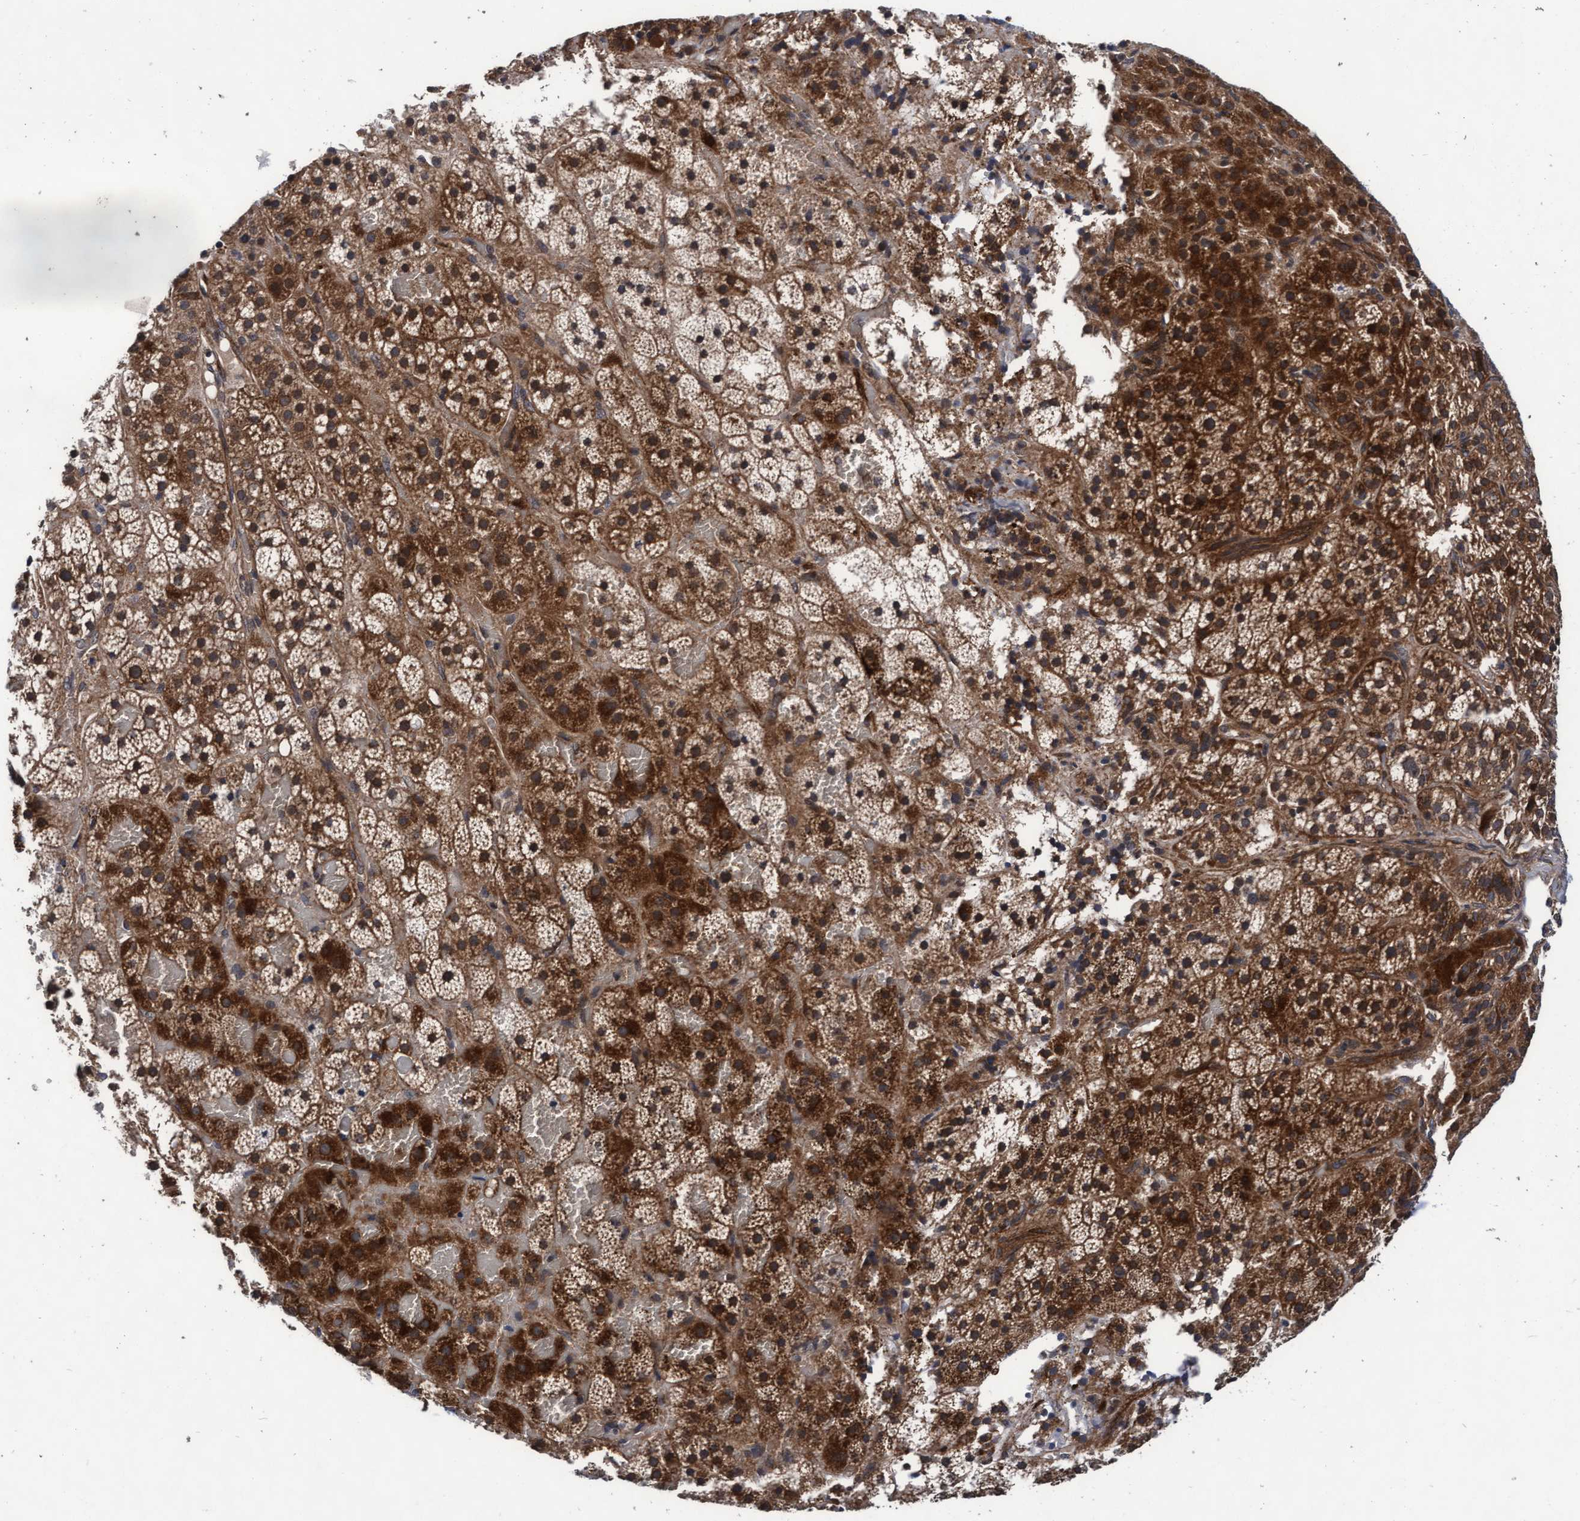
{"staining": {"intensity": "moderate", "quantity": ">75%", "location": "cytoplasmic/membranous"}, "tissue": "adrenal gland", "cell_type": "Glandular cells", "image_type": "normal", "snomed": [{"axis": "morphology", "description": "Normal tissue, NOS"}, {"axis": "topography", "description": "Adrenal gland"}], "caption": "This histopathology image displays immunohistochemistry staining of benign human adrenal gland, with medium moderate cytoplasmic/membranous positivity in approximately >75% of glandular cells.", "gene": "EFCAB13", "patient": {"sex": "female", "age": 59}}